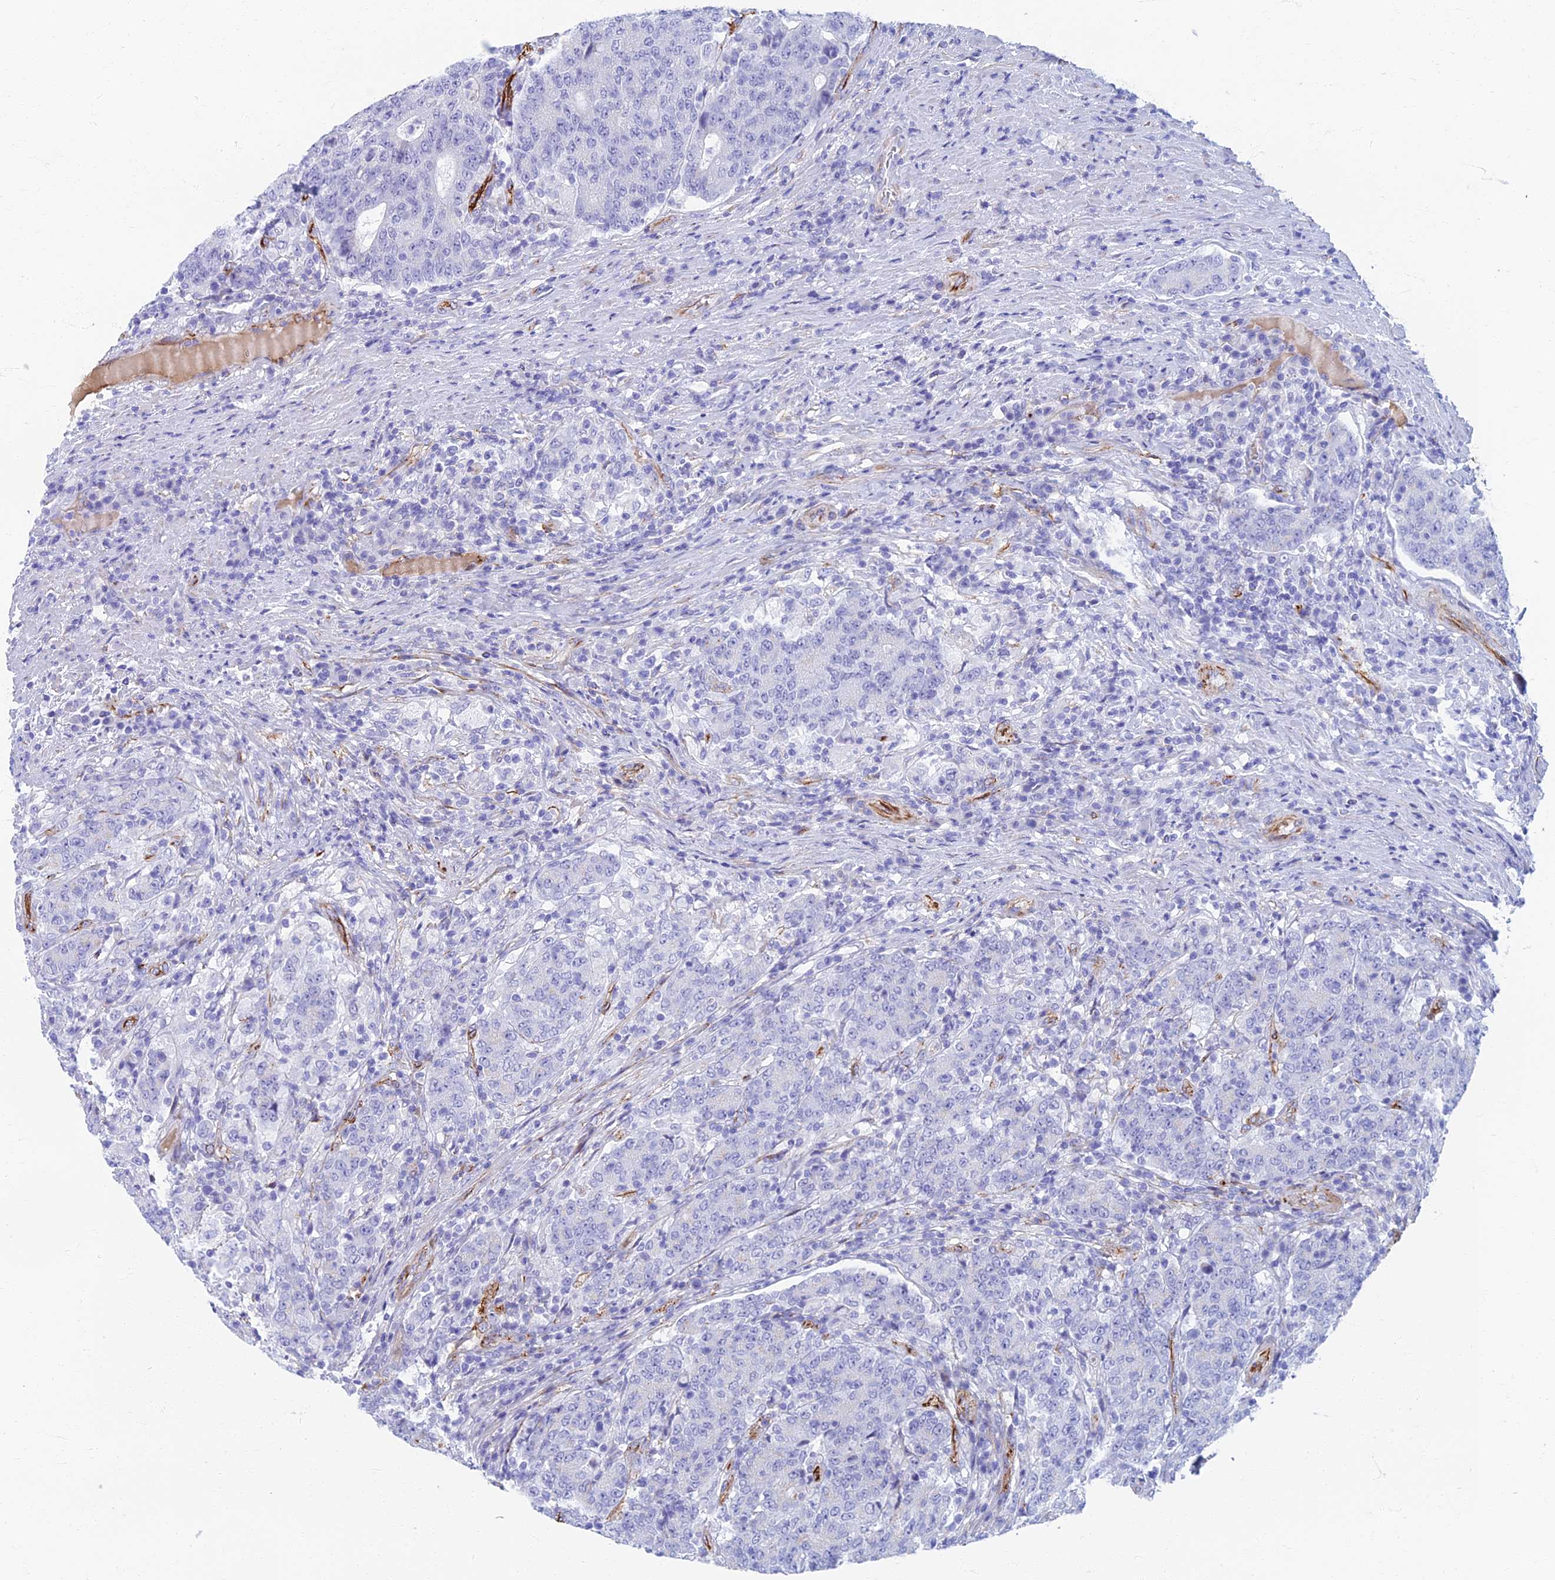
{"staining": {"intensity": "negative", "quantity": "none", "location": "none"}, "tissue": "colorectal cancer", "cell_type": "Tumor cells", "image_type": "cancer", "snomed": [{"axis": "morphology", "description": "Adenocarcinoma, NOS"}, {"axis": "topography", "description": "Colon"}], "caption": "A micrograph of human colorectal cancer (adenocarcinoma) is negative for staining in tumor cells.", "gene": "ETFRF1", "patient": {"sex": "female", "age": 75}}